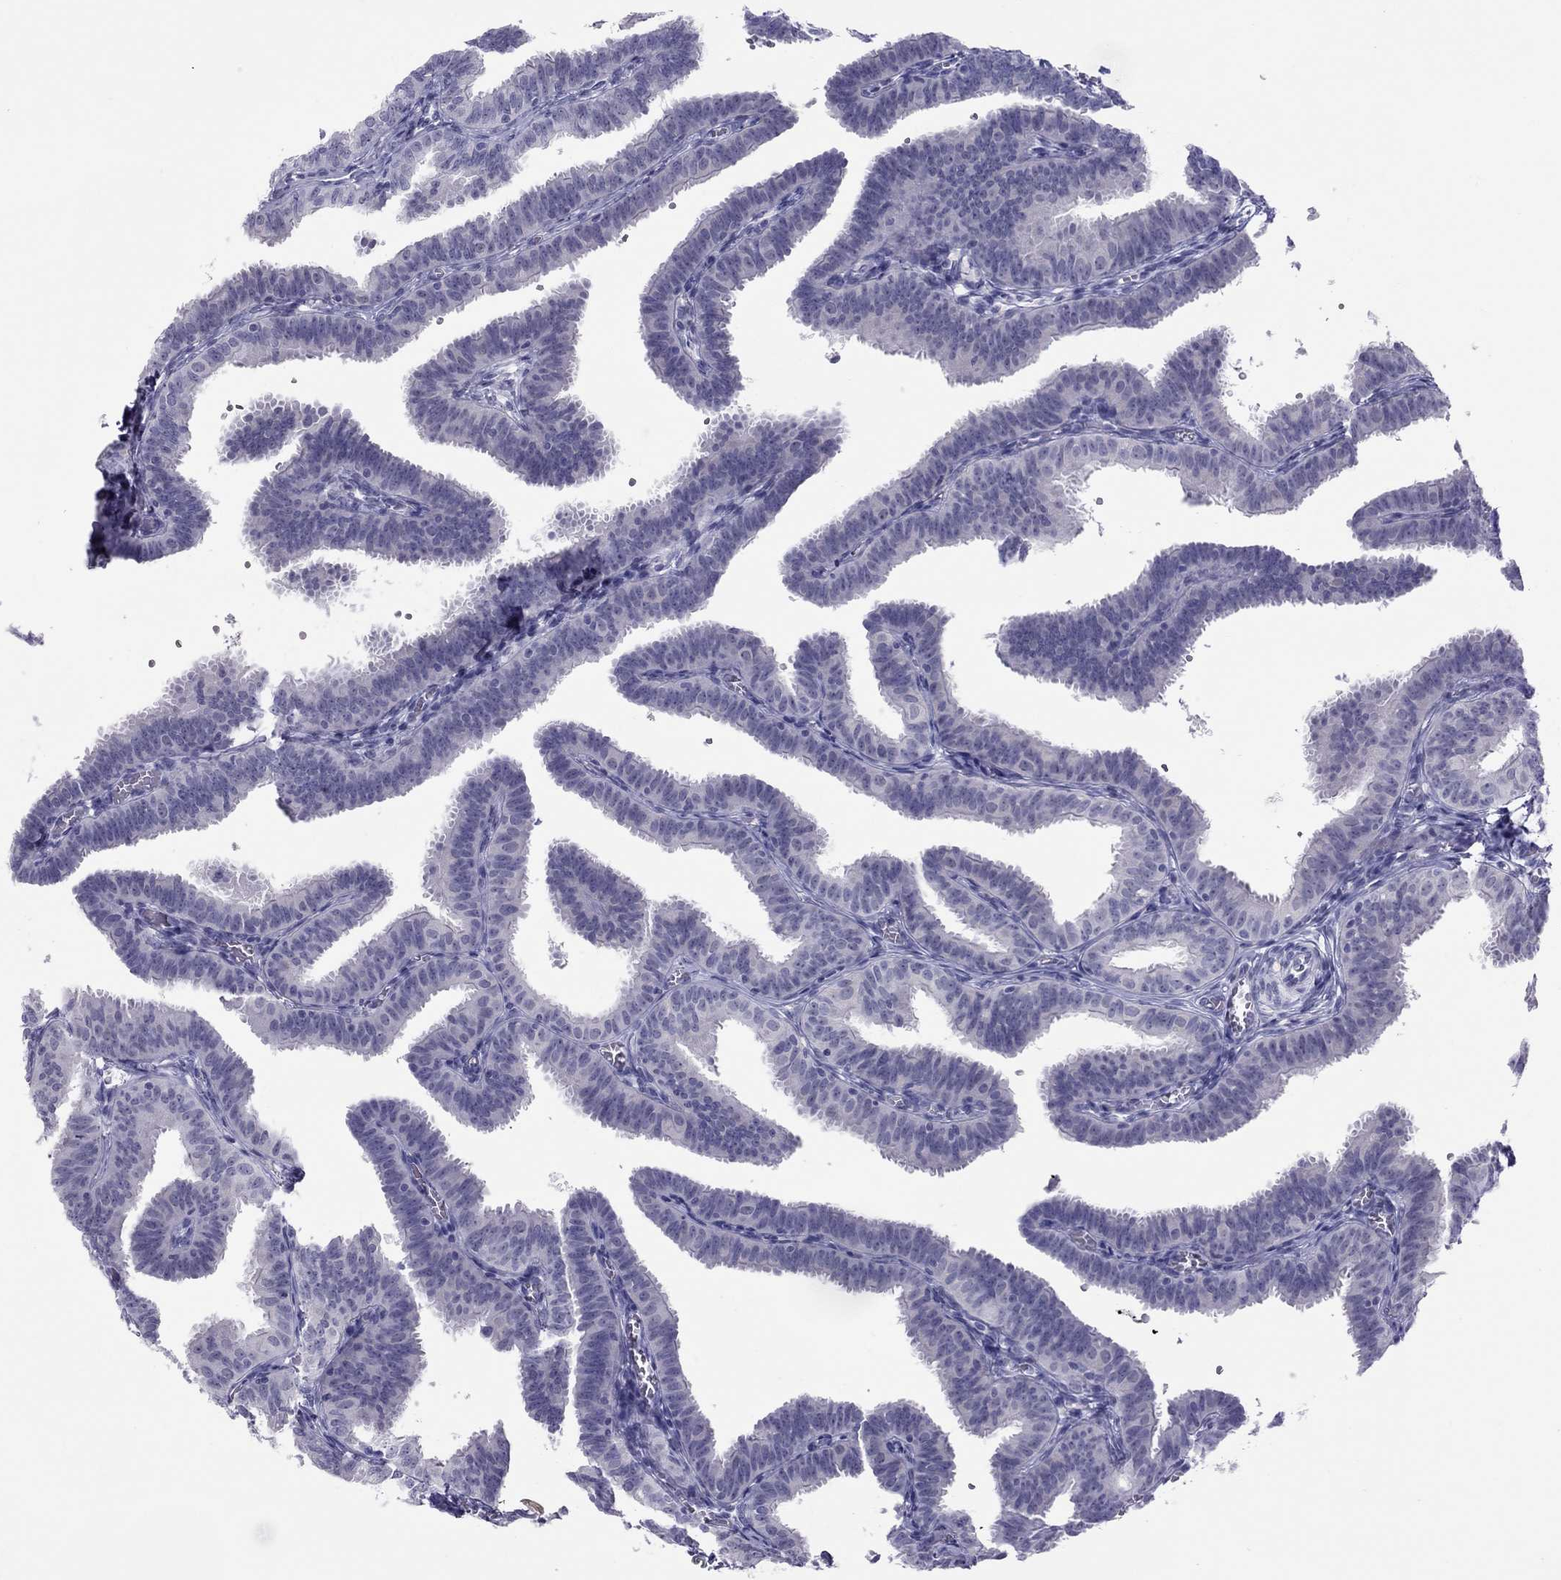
{"staining": {"intensity": "negative", "quantity": "none", "location": "none"}, "tissue": "fallopian tube", "cell_type": "Glandular cells", "image_type": "normal", "snomed": [{"axis": "morphology", "description": "Normal tissue, NOS"}, {"axis": "topography", "description": "Fallopian tube"}], "caption": "IHC of normal fallopian tube displays no expression in glandular cells. (DAB (3,3'-diaminobenzidine) immunohistochemistry, high magnification).", "gene": "CHRNB3", "patient": {"sex": "female", "age": 25}}